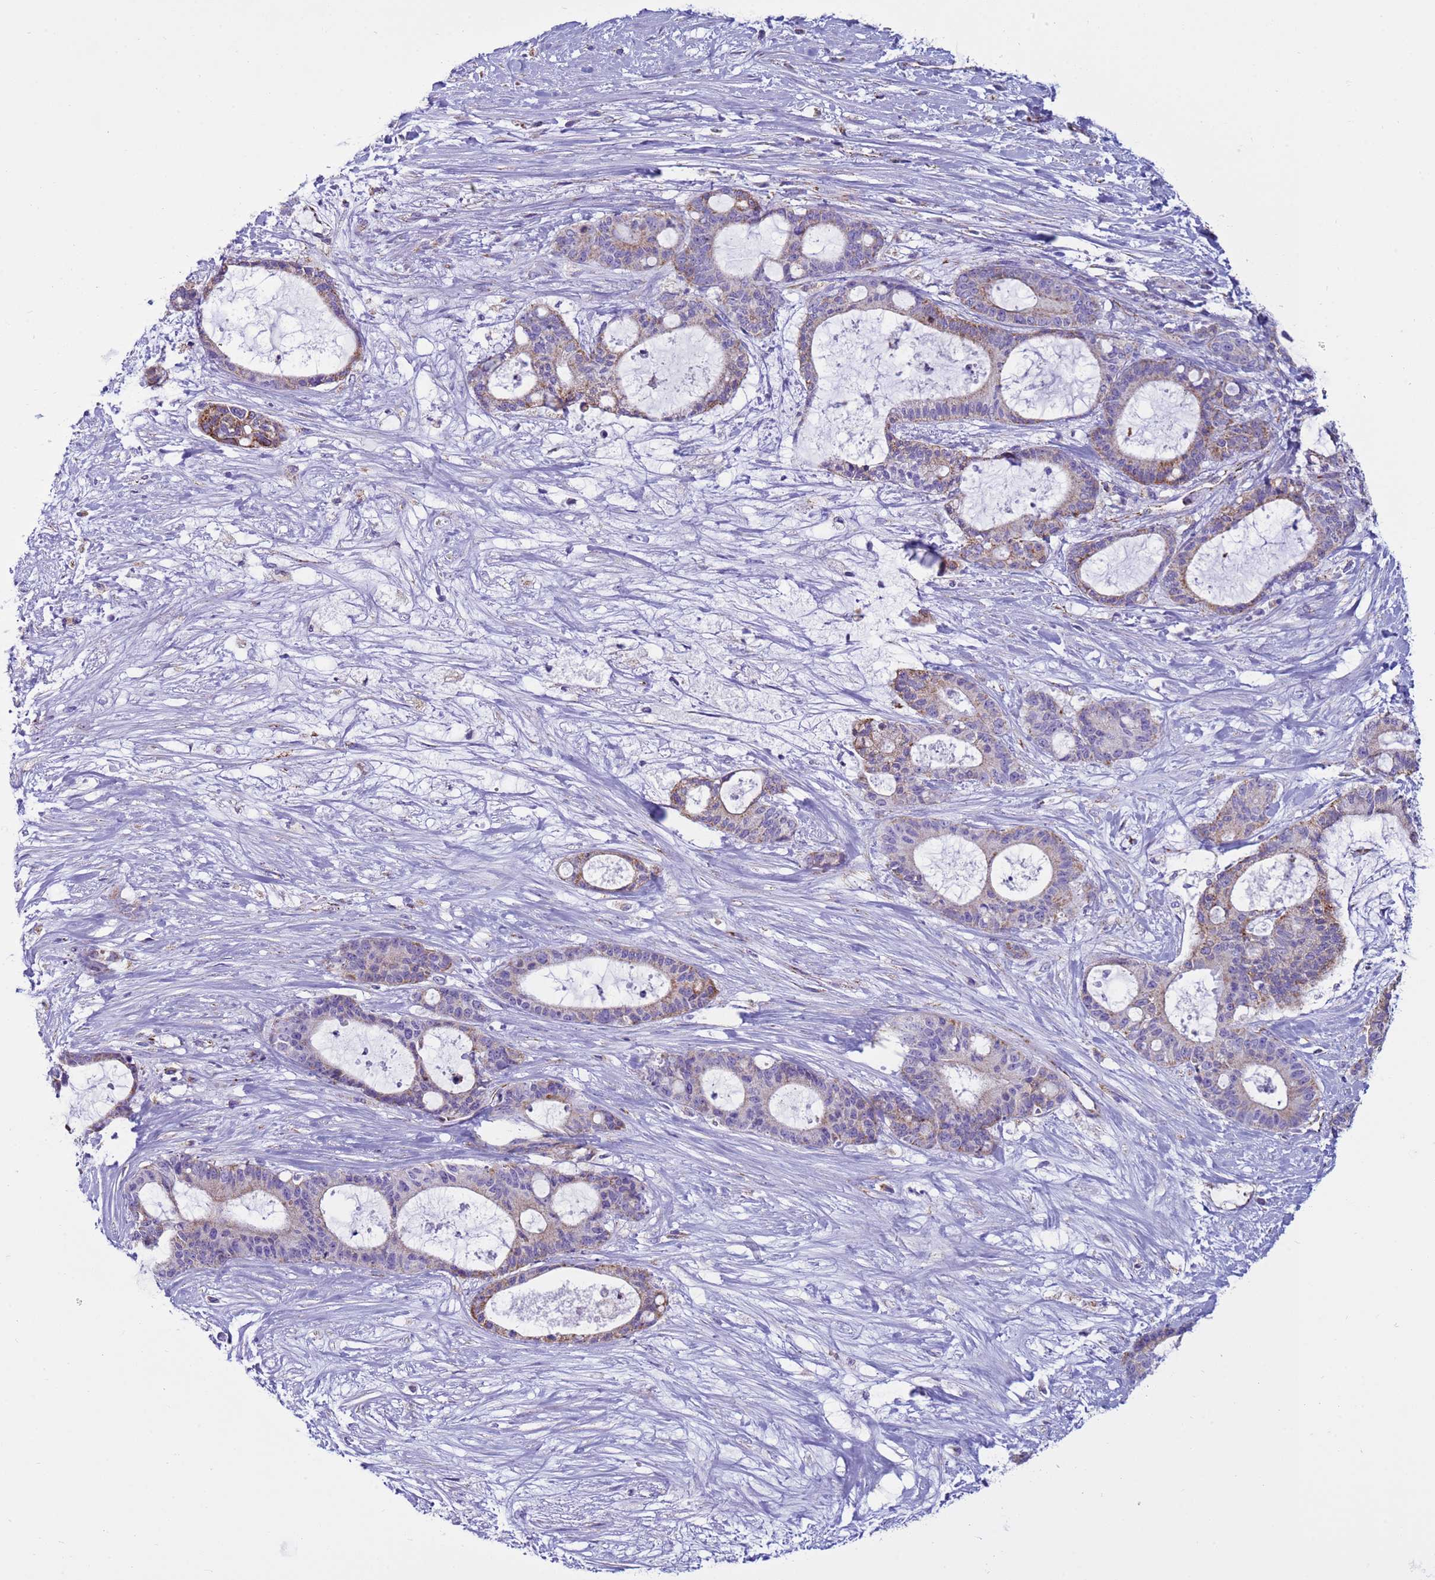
{"staining": {"intensity": "moderate", "quantity": "<25%", "location": "cytoplasmic/membranous"}, "tissue": "liver cancer", "cell_type": "Tumor cells", "image_type": "cancer", "snomed": [{"axis": "morphology", "description": "Normal tissue, NOS"}, {"axis": "morphology", "description": "Cholangiocarcinoma"}, {"axis": "topography", "description": "Liver"}, {"axis": "topography", "description": "Peripheral nerve tissue"}], "caption": "This micrograph shows immunohistochemistry staining of liver cancer (cholangiocarcinoma), with low moderate cytoplasmic/membranous staining in approximately <25% of tumor cells.", "gene": "NCALD", "patient": {"sex": "female", "age": 73}}